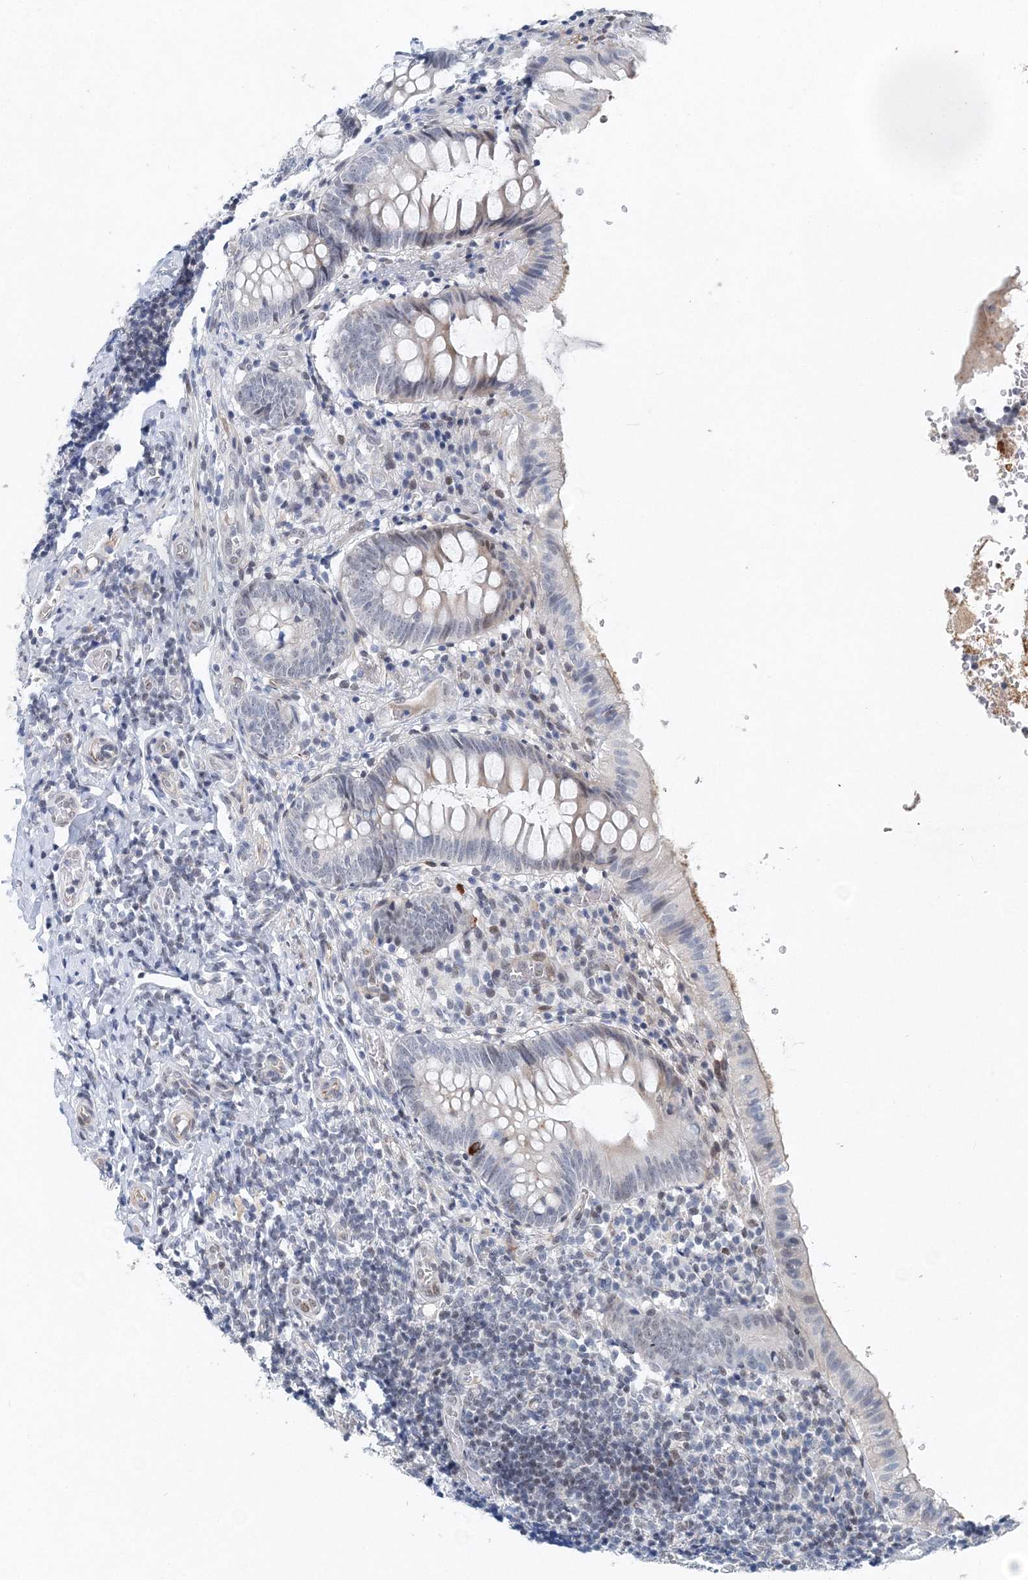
{"staining": {"intensity": "moderate", "quantity": "<25%", "location": "cytoplasmic/membranous"}, "tissue": "appendix", "cell_type": "Glandular cells", "image_type": "normal", "snomed": [{"axis": "morphology", "description": "Normal tissue, NOS"}, {"axis": "topography", "description": "Appendix"}], "caption": "Appendix stained with DAB IHC exhibits low levels of moderate cytoplasmic/membranous staining in about <25% of glandular cells.", "gene": "UIMC1", "patient": {"sex": "male", "age": 8}}